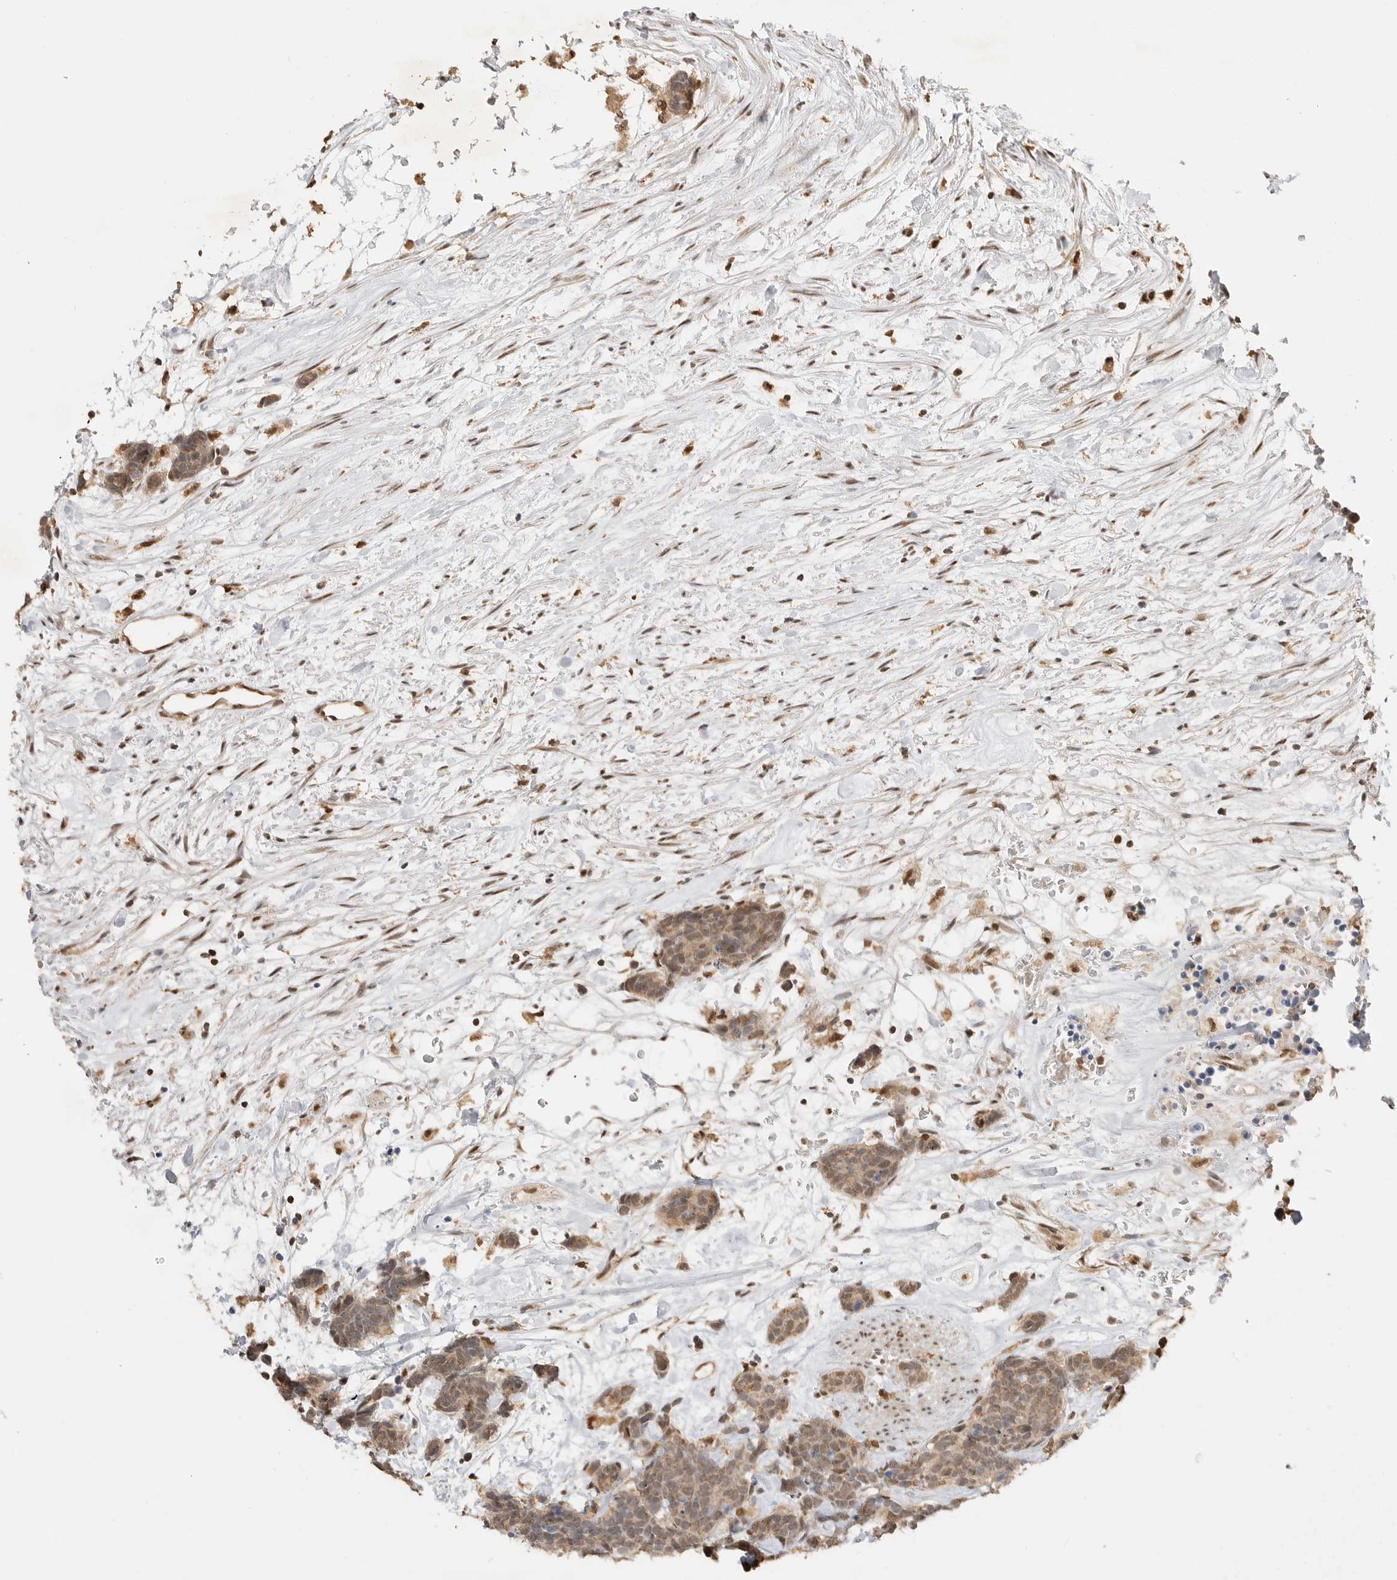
{"staining": {"intensity": "weak", "quantity": ">75%", "location": "cytoplasmic/membranous"}, "tissue": "carcinoid", "cell_type": "Tumor cells", "image_type": "cancer", "snomed": [{"axis": "morphology", "description": "Carcinoma, NOS"}, {"axis": "morphology", "description": "Carcinoid, malignant, NOS"}, {"axis": "topography", "description": "Urinary bladder"}], "caption": "This is a micrograph of immunohistochemistry staining of carcinoid, which shows weak expression in the cytoplasmic/membranous of tumor cells.", "gene": "ALKAL1", "patient": {"sex": "male", "age": 57}}